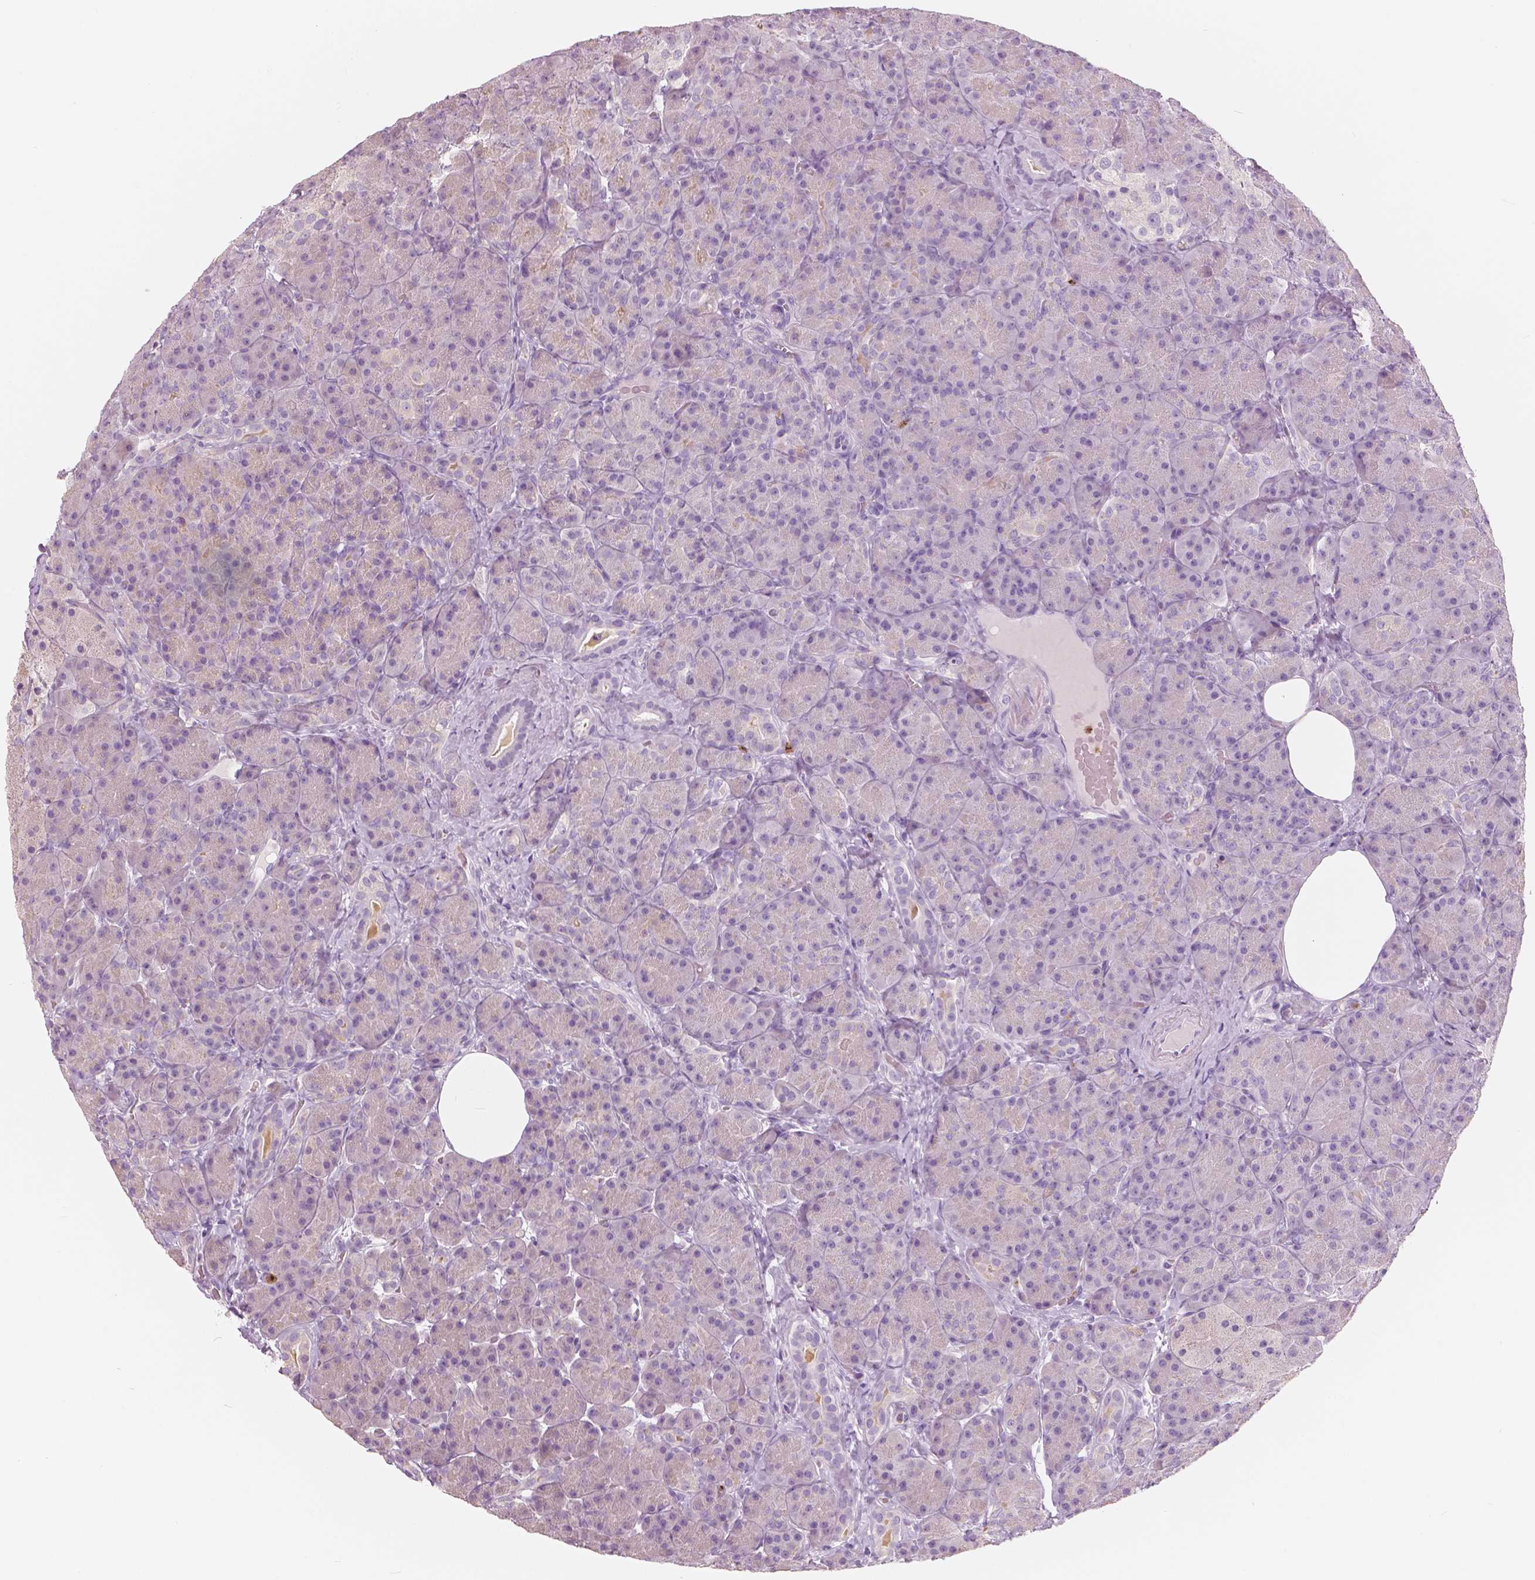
{"staining": {"intensity": "negative", "quantity": "none", "location": "none"}, "tissue": "pancreas", "cell_type": "Exocrine glandular cells", "image_type": "normal", "snomed": [{"axis": "morphology", "description": "Normal tissue, NOS"}, {"axis": "topography", "description": "Pancreas"}], "caption": "An immunohistochemistry micrograph of normal pancreas is shown. There is no staining in exocrine glandular cells of pancreas. Brightfield microscopy of immunohistochemistry stained with DAB (brown) and hematoxylin (blue), captured at high magnification.", "gene": "CXCR2", "patient": {"sex": "male", "age": 57}}